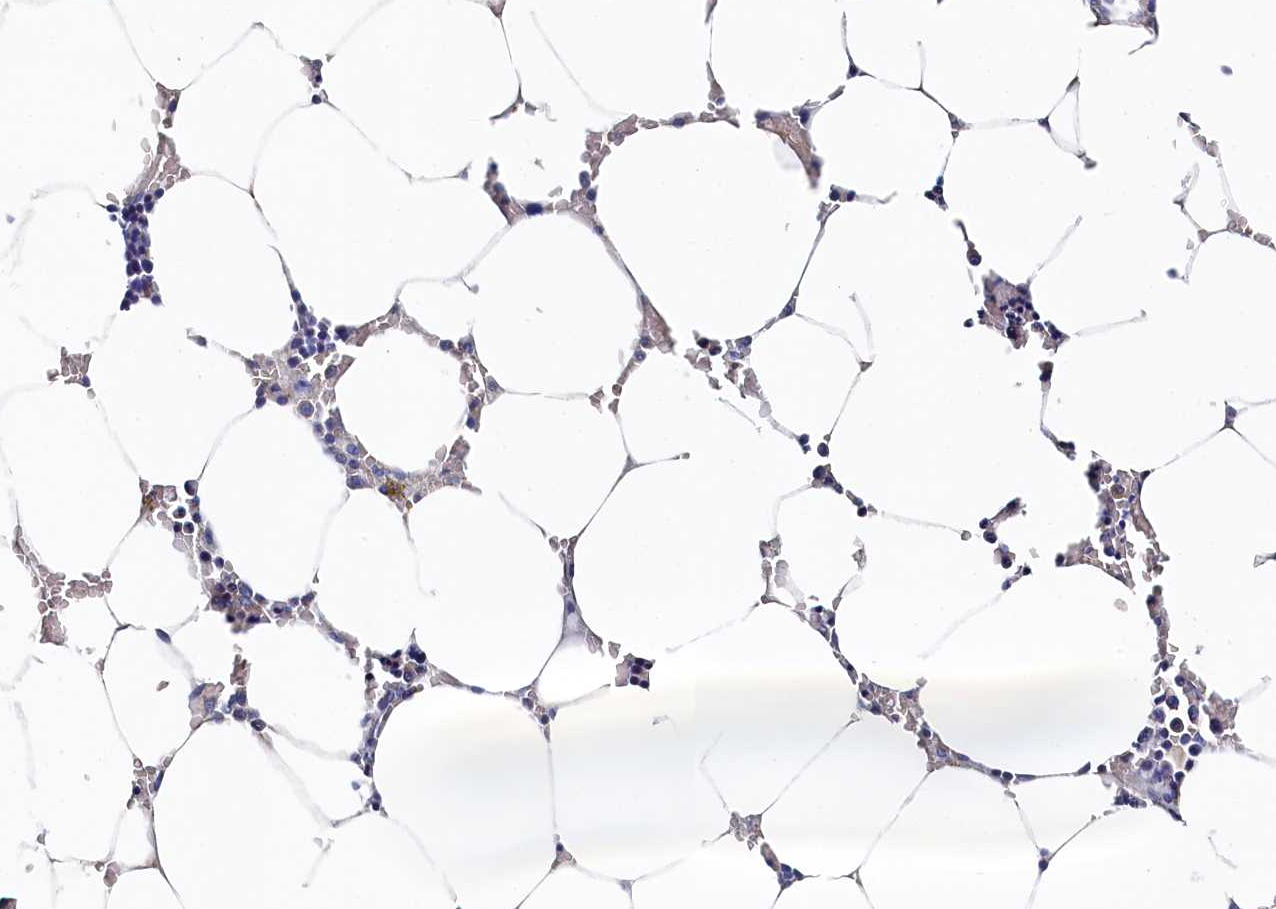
{"staining": {"intensity": "negative", "quantity": "none", "location": "none"}, "tissue": "bone marrow", "cell_type": "Hematopoietic cells", "image_type": "normal", "snomed": [{"axis": "morphology", "description": "Normal tissue, NOS"}, {"axis": "topography", "description": "Bone marrow"}], "caption": "Hematopoietic cells are negative for protein expression in normal human bone marrow. (DAB immunohistochemistry (IHC) with hematoxylin counter stain).", "gene": "BHMT", "patient": {"sex": "male", "age": 70}}